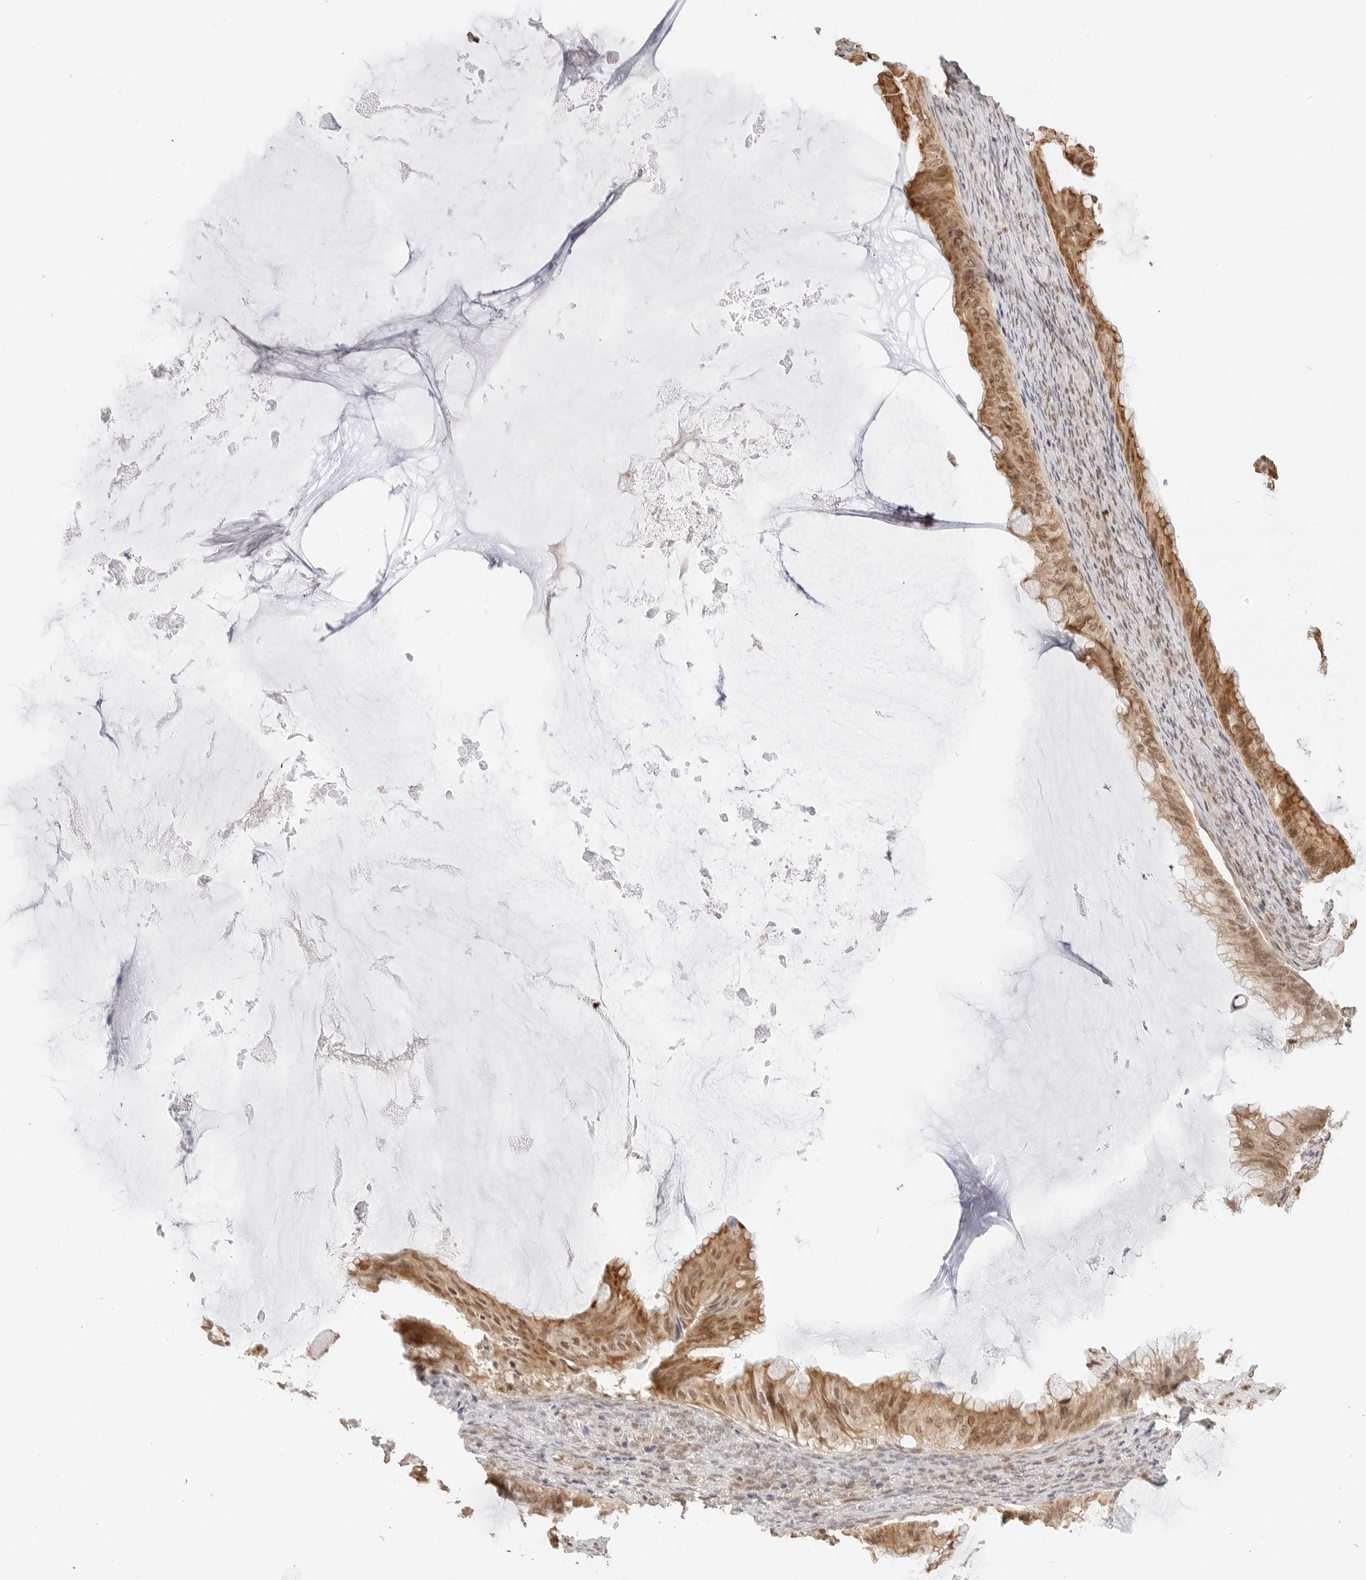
{"staining": {"intensity": "moderate", "quantity": ">75%", "location": "cytoplasmic/membranous,nuclear"}, "tissue": "ovarian cancer", "cell_type": "Tumor cells", "image_type": "cancer", "snomed": [{"axis": "morphology", "description": "Cystadenocarcinoma, mucinous, NOS"}, {"axis": "topography", "description": "Ovary"}], "caption": "Protein staining of ovarian mucinous cystadenocarcinoma tissue demonstrates moderate cytoplasmic/membranous and nuclear positivity in about >75% of tumor cells.", "gene": "POLH", "patient": {"sex": "female", "age": 61}}